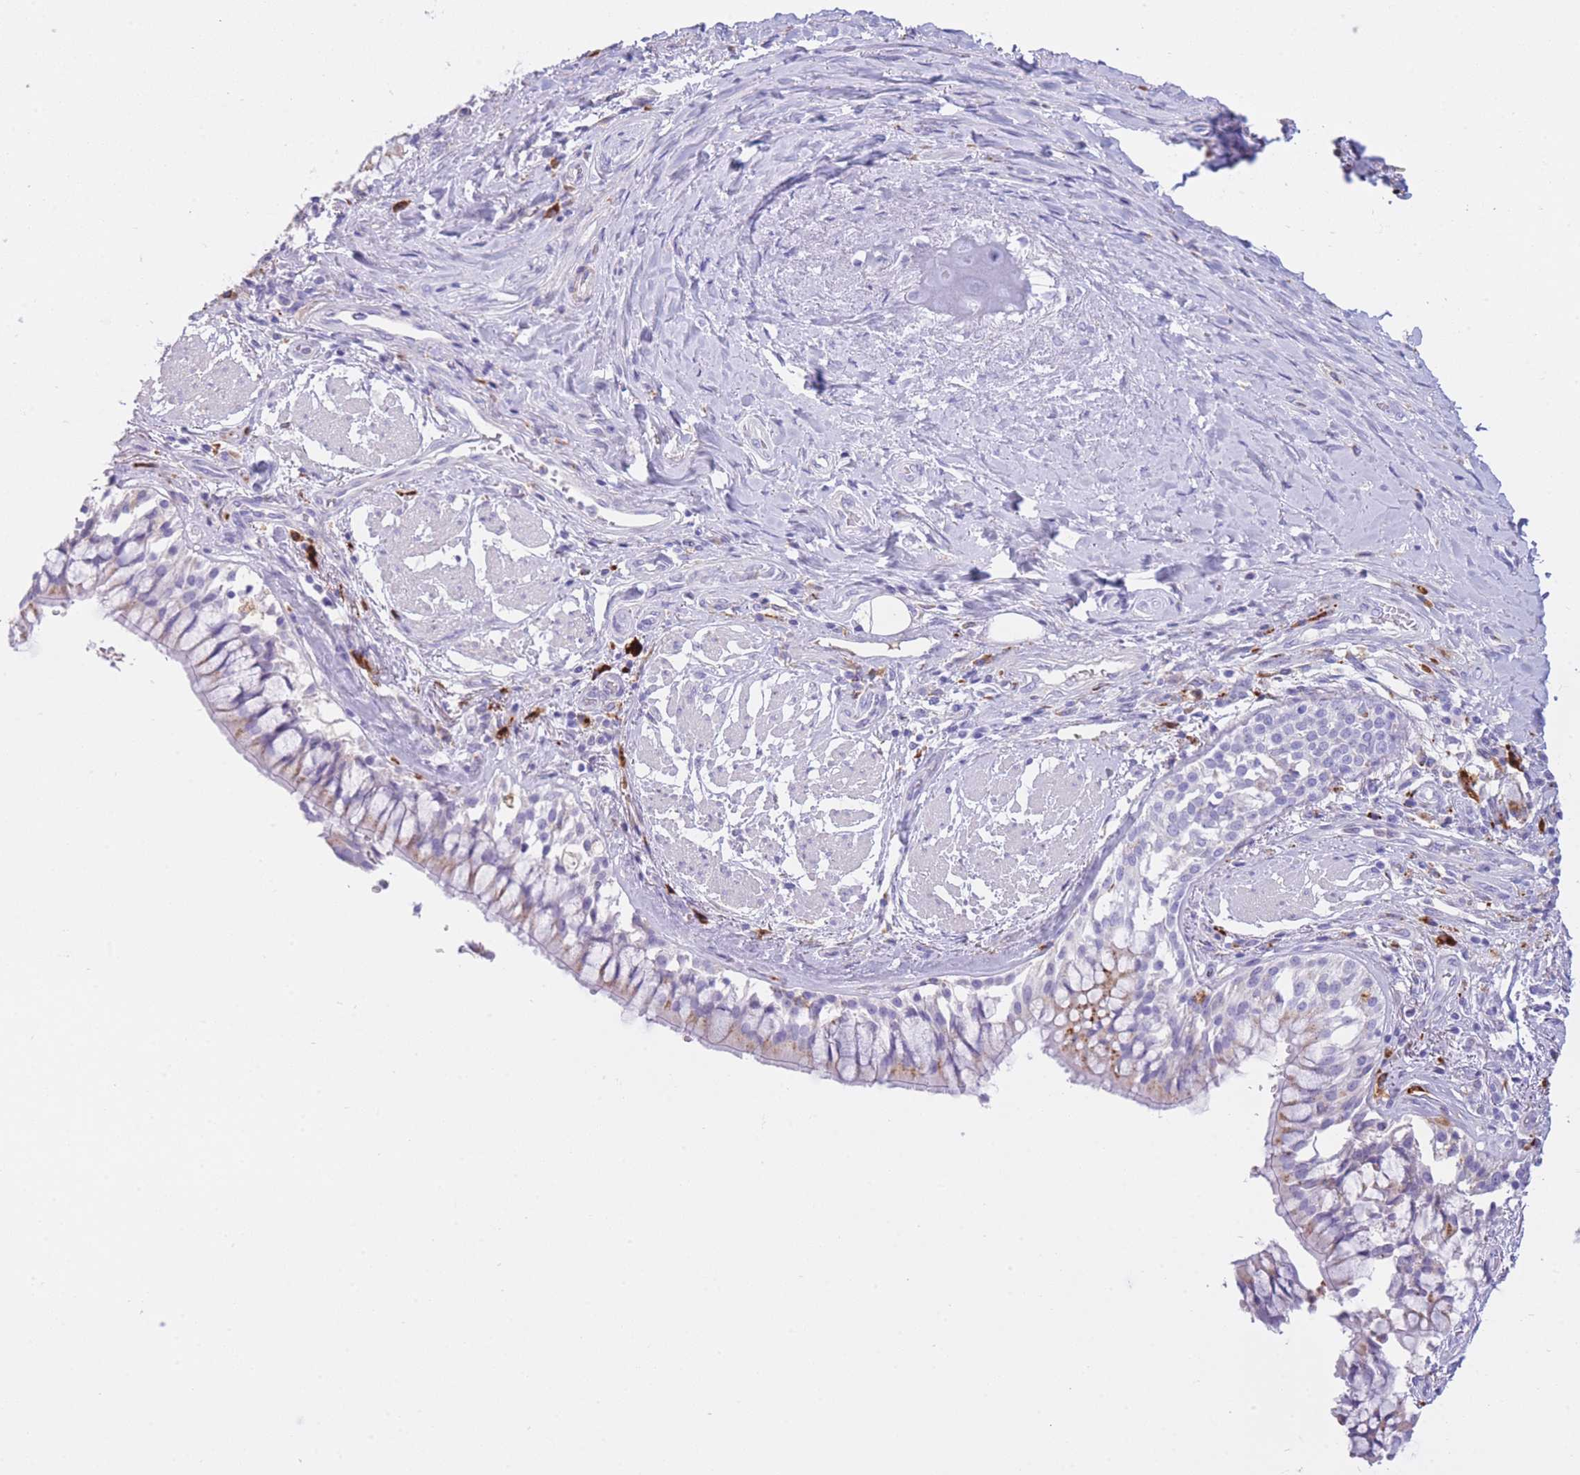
{"staining": {"intensity": "negative", "quantity": "none", "location": "none"}, "tissue": "adipose tissue", "cell_type": "Adipocytes", "image_type": "normal", "snomed": [{"axis": "morphology", "description": "Normal tissue, NOS"}, {"axis": "morphology", "description": "Squamous cell carcinoma, NOS"}, {"axis": "topography", "description": "Bronchus"}, {"axis": "topography", "description": "Lung"}], "caption": "Immunohistochemistry of unremarkable human adipose tissue reveals no expression in adipocytes. (DAB (3,3'-diaminobenzidine) immunohistochemistry with hematoxylin counter stain).", "gene": "PLBD1", "patient": {"sex": "male", "age": 64}}